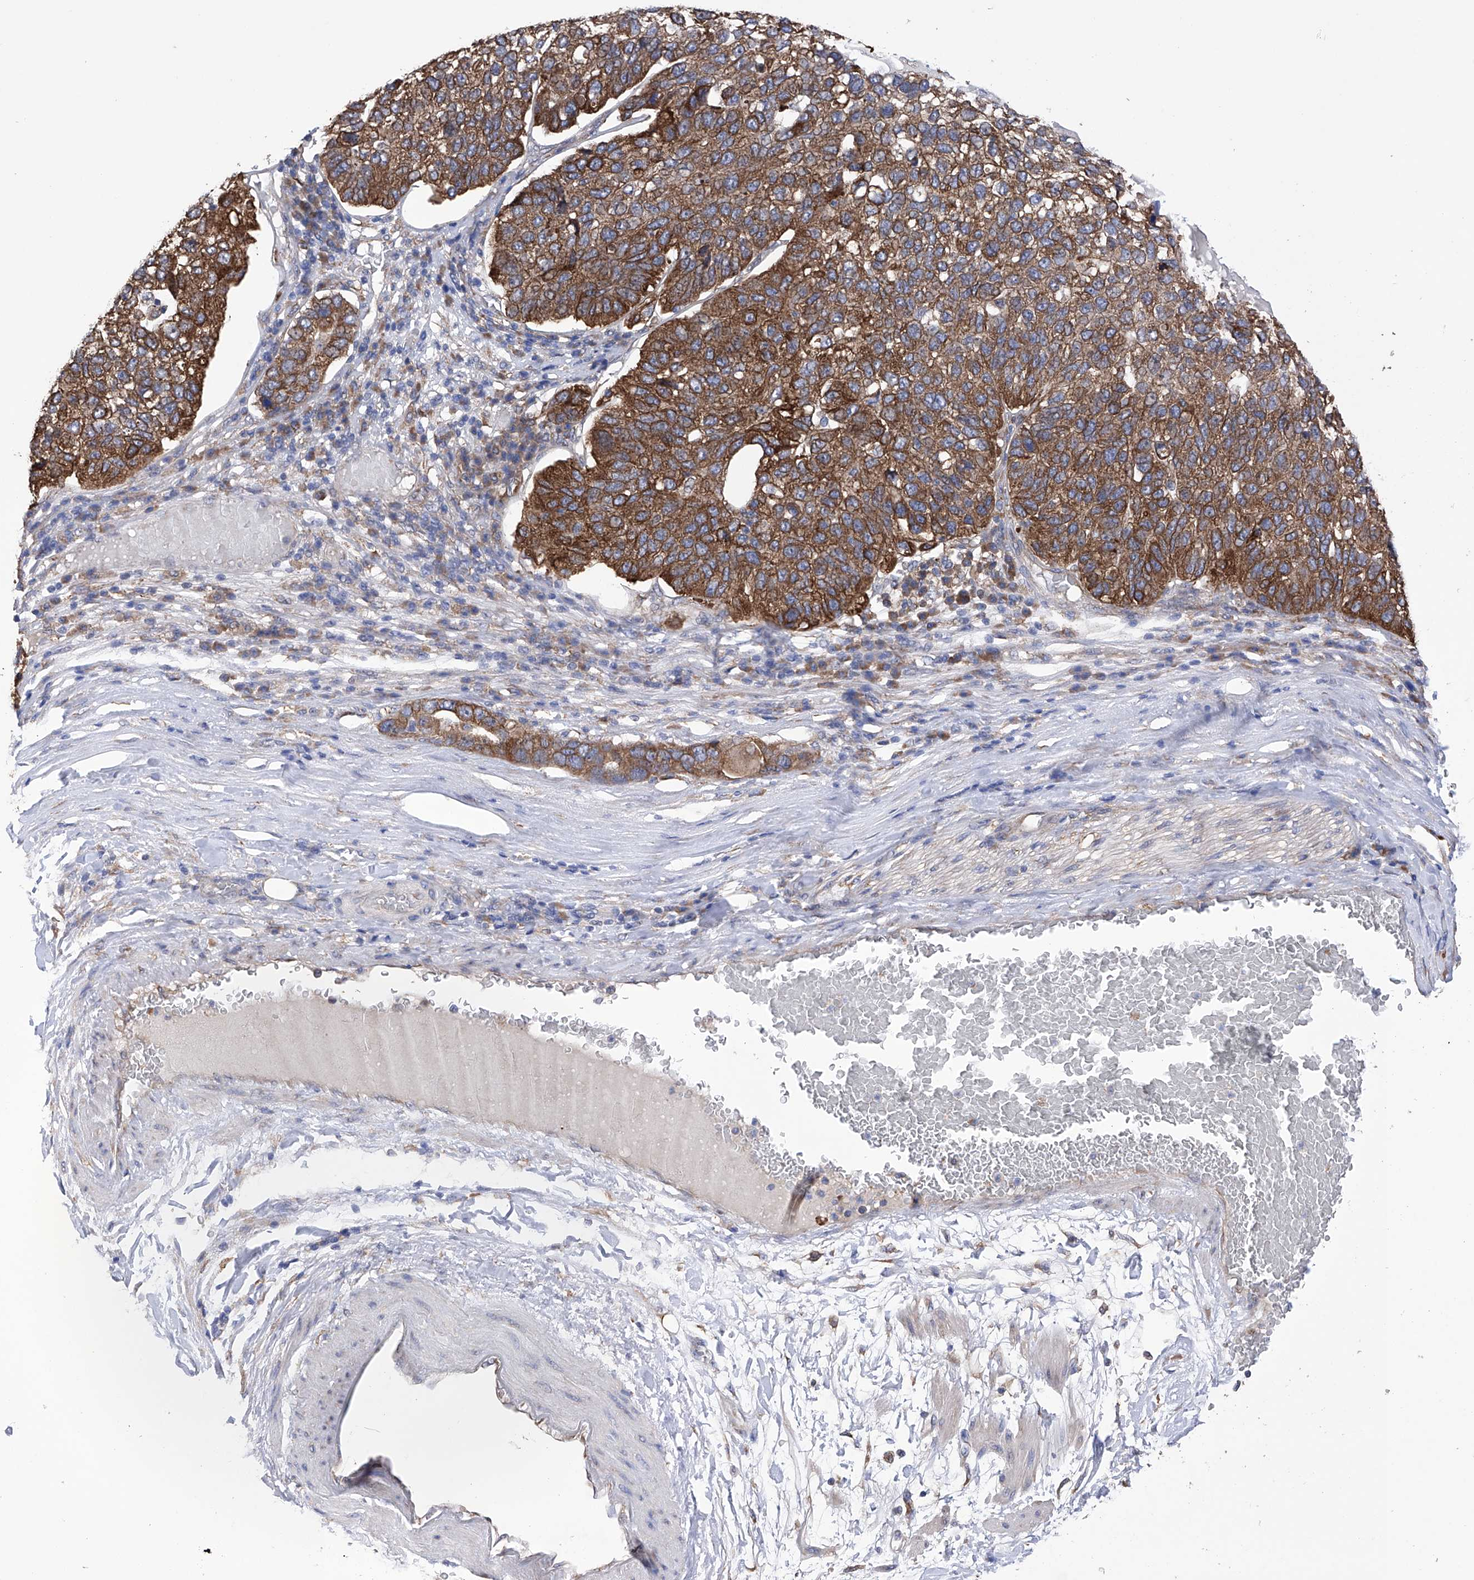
{"staining": {"intensity": "moderate", "quantity": ">75%", "location": "cytoplasmic/membranous"}, "tissue": "pancreatic cancer", "cell_type": "Tumor cells", "image_type": "cancer", "snomed": [{"axis": "morphology", "description": "Adenocarcinoma, NOS"}, {"axis": "topography", "description": "Pancreas"}], "caption": "Moderate cytoplasmic/membranous expression for a protein is appreciated in about >75% of tumor cells of pancreatic adenocarcinoma using immunohistochemistry.", "gene": "DNAH8", "patient": {"sex": "female", "age": 61}}